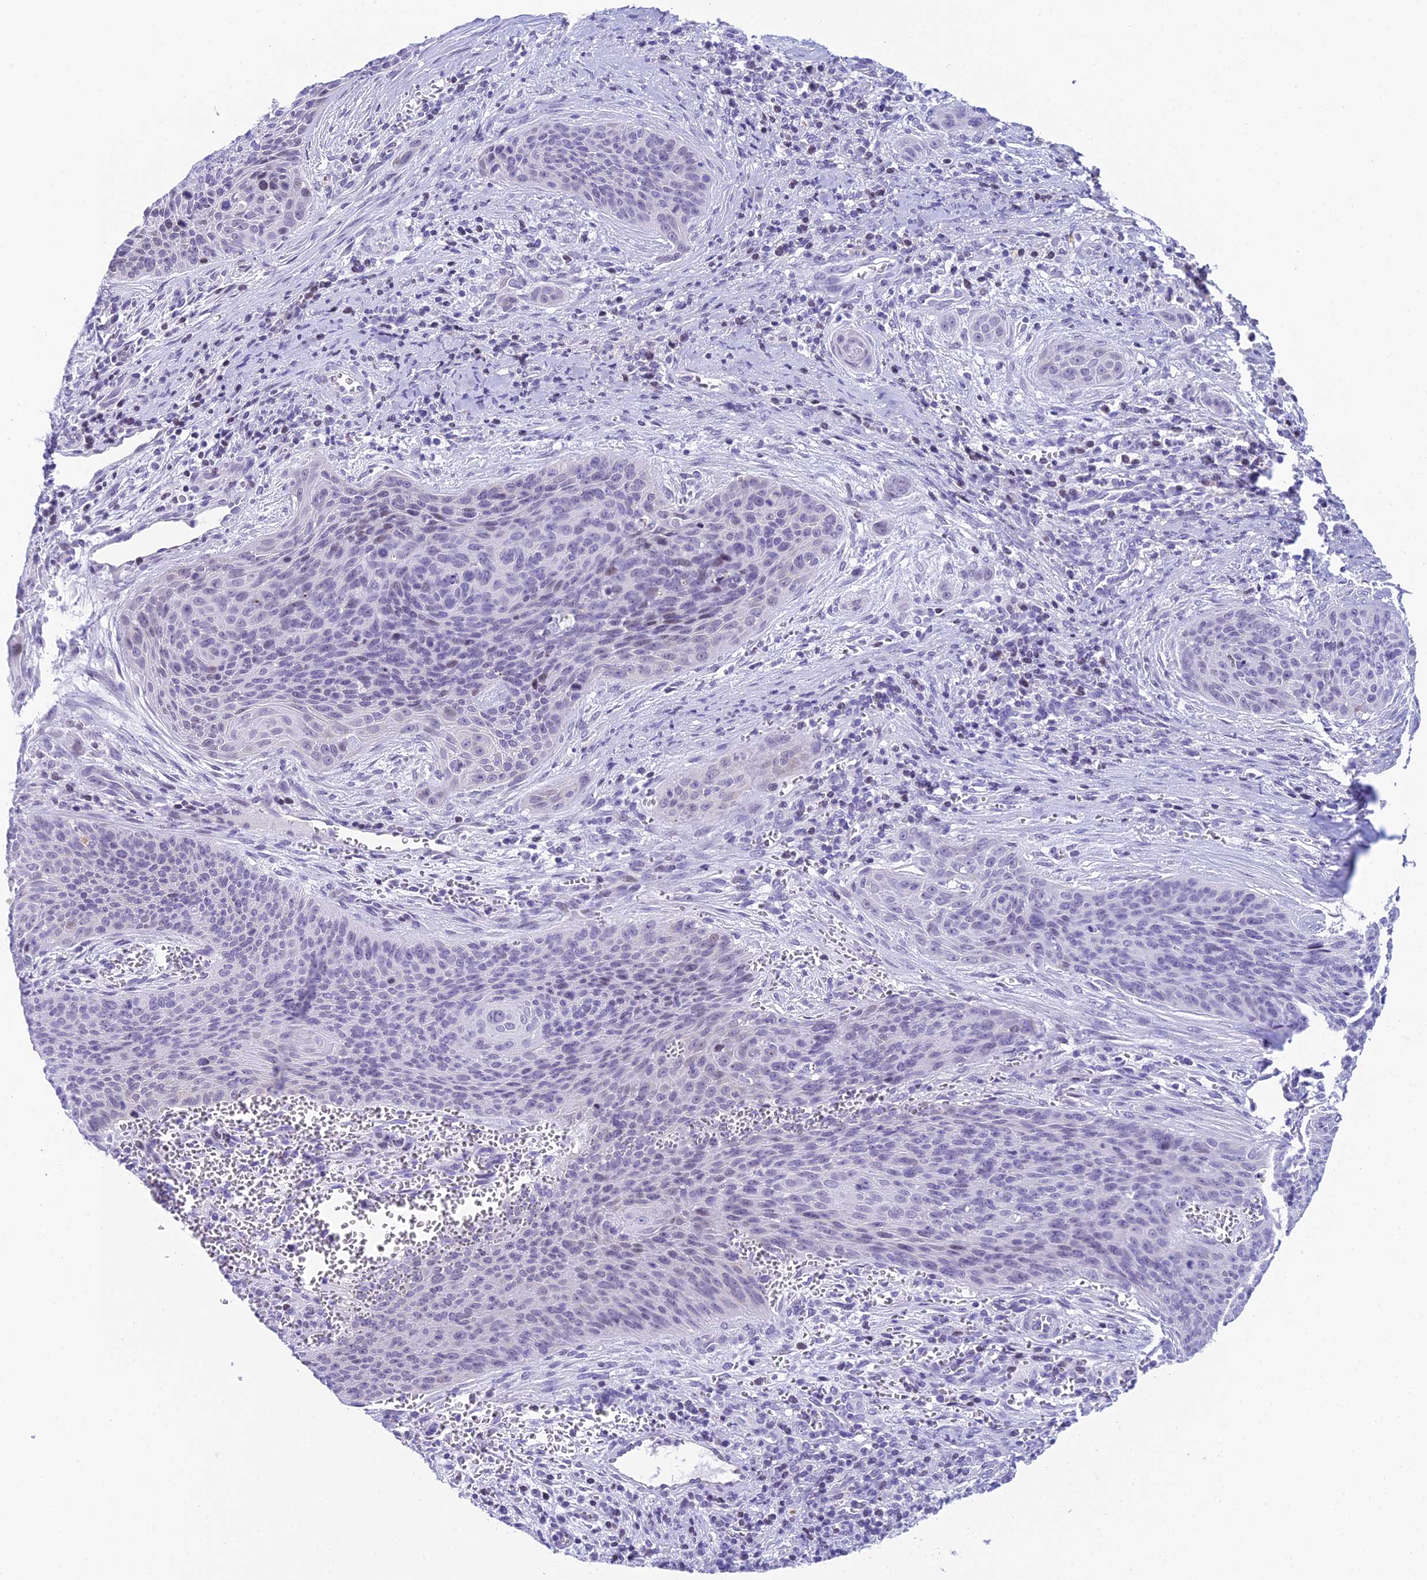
{"staining": {"intensity": "negative", "quantity": "none", "location": "none"}, "tissue": "cervical cancer", "cell_type": "Tumor cells", "image_type": "cancer", "snomed": [{"axis": "morphology", "description": "Squamous cell carcinoma, NOS"}, {"axis": "topography", "description": "Cervix"}], "caption": "The micrograph demonstrates no significant positivity in tumor cells of squamous cell carcinoma (cervical).", "gene": "CC2D2A", "patient": {"sex": "female", "age": 55}}